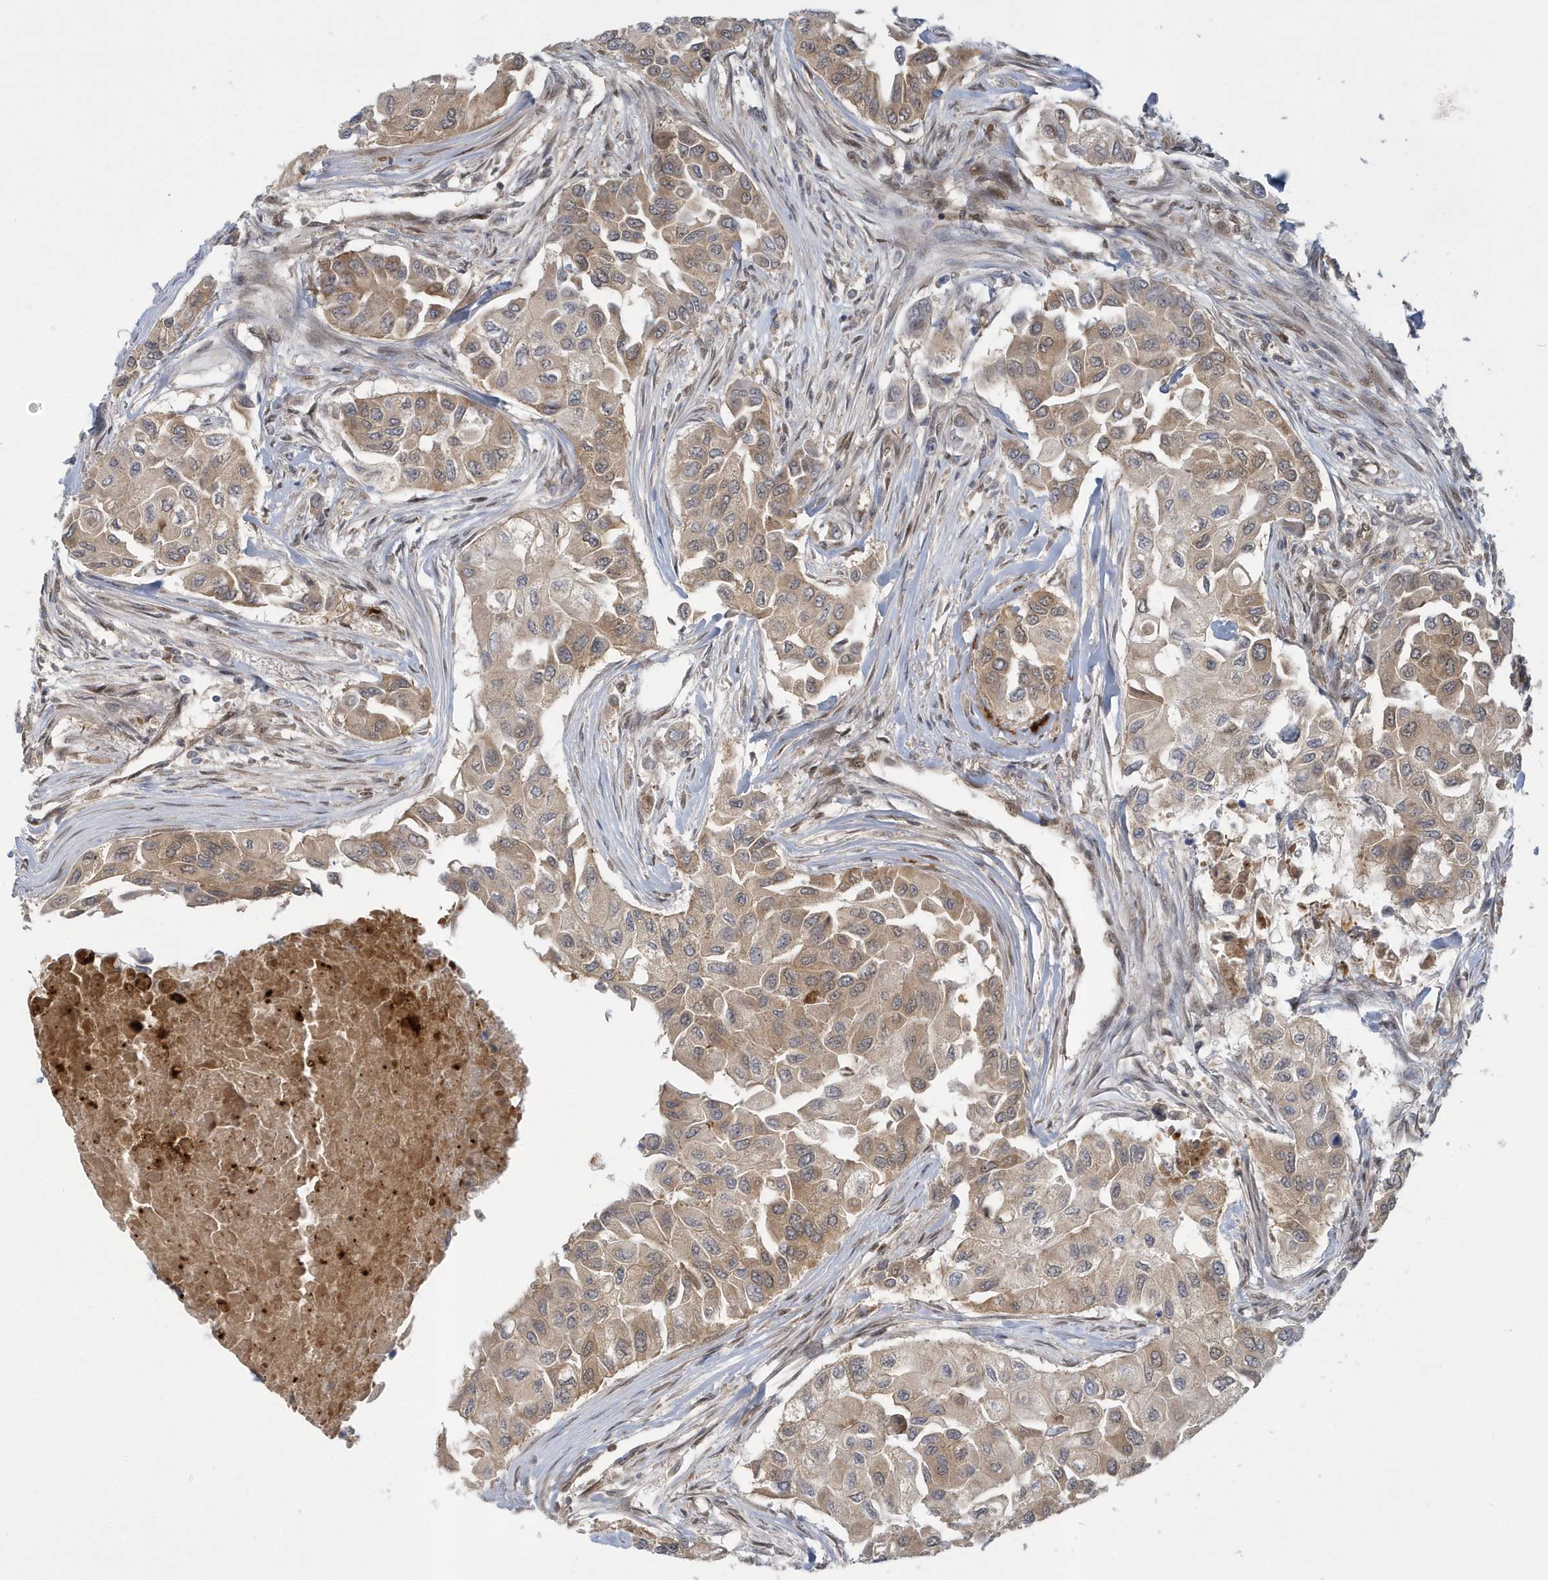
{"staining": {"intensity": "weak", "quantity": ">75%", "location": "cytoplasmic/membranous"}, "tissue": "breast cancer", "cell_type": "Tumor cells", "image_type": "cancer", "snomed": [{"axis": "morphology", "description": "Normal tissue, NOS"}, {"axis": "morphology", "description": "Duct carcinoma"}, {"axis": "topography", "description": "Breast"}], "caption": "Weak cytoplasmic/membranous protein staining is present in about >75% of tumor cells in breast cancer (intraductal carcinoma). (Brightfield microscopy of DAB IHC at high magnification).", "gene": "ATG4A", "patient": {"sex": "female", "age": 49}}